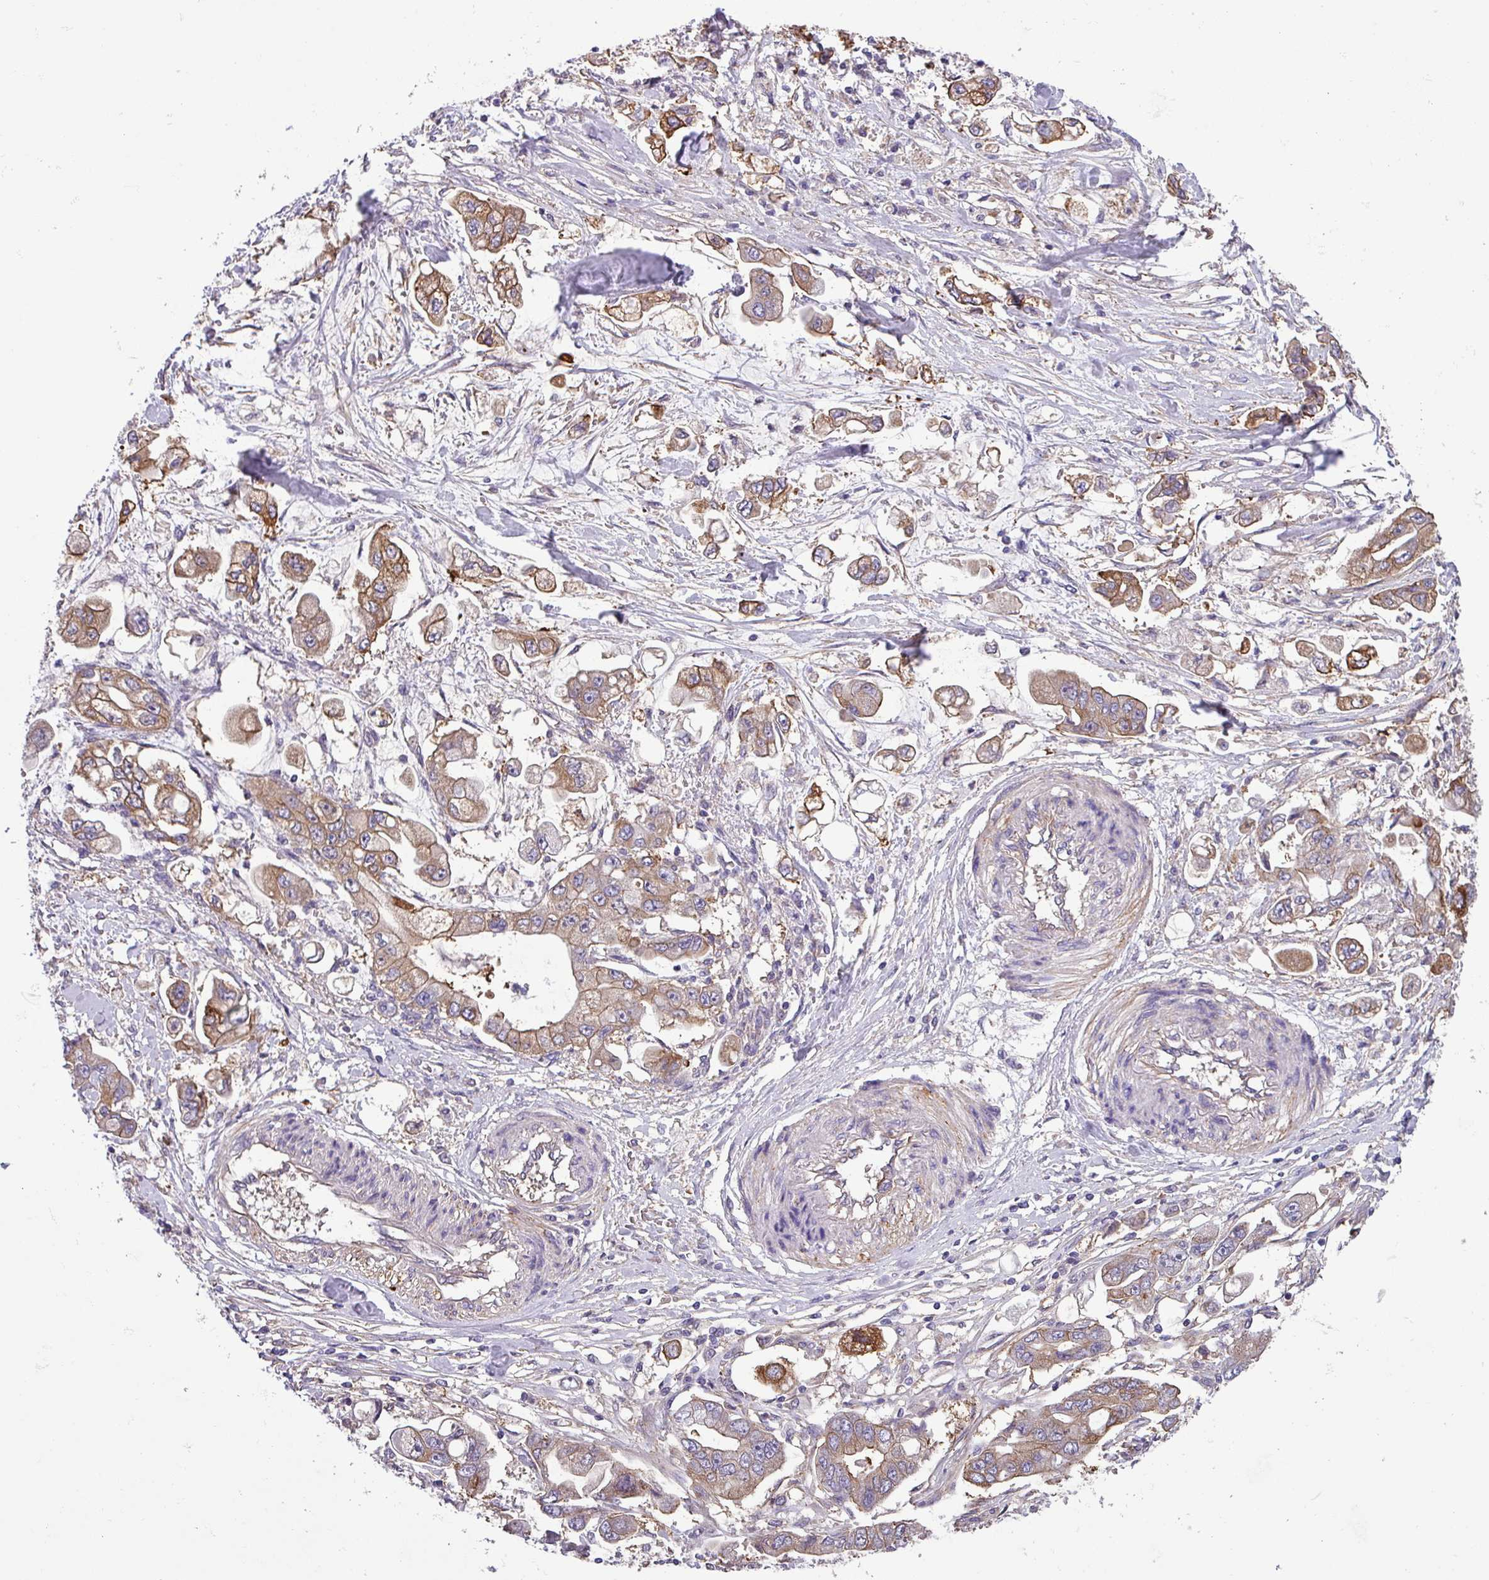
{"staining": {"intensity": "moderate", "quantity": ">75%", "location": "cytoplasmic/membranous"}, "tissue": "stomach cancer", "cell_type": "Tumor cells", "image_type": "cancer", "snomed": [{"axis": "morphology", "description": "Adenocarcinoma, NOS"}, {"axis": "topography", "description": "Stomach"}], "caption": "Immunohistochemistry staining of stomach cancer (adenocarcinoma), which exhibits medium levels of moderate cytoplasmic/membranous staining in about >75% of tumor cells indicating moderate cytoplasmic/membranous protein expression. The staining was performed using DAB (brown) for protein detection and nuclei were counterstained in hematoxylin (blue).", "gene": "SLC23A2", "patient": {"sex": "male", "age": 62}}